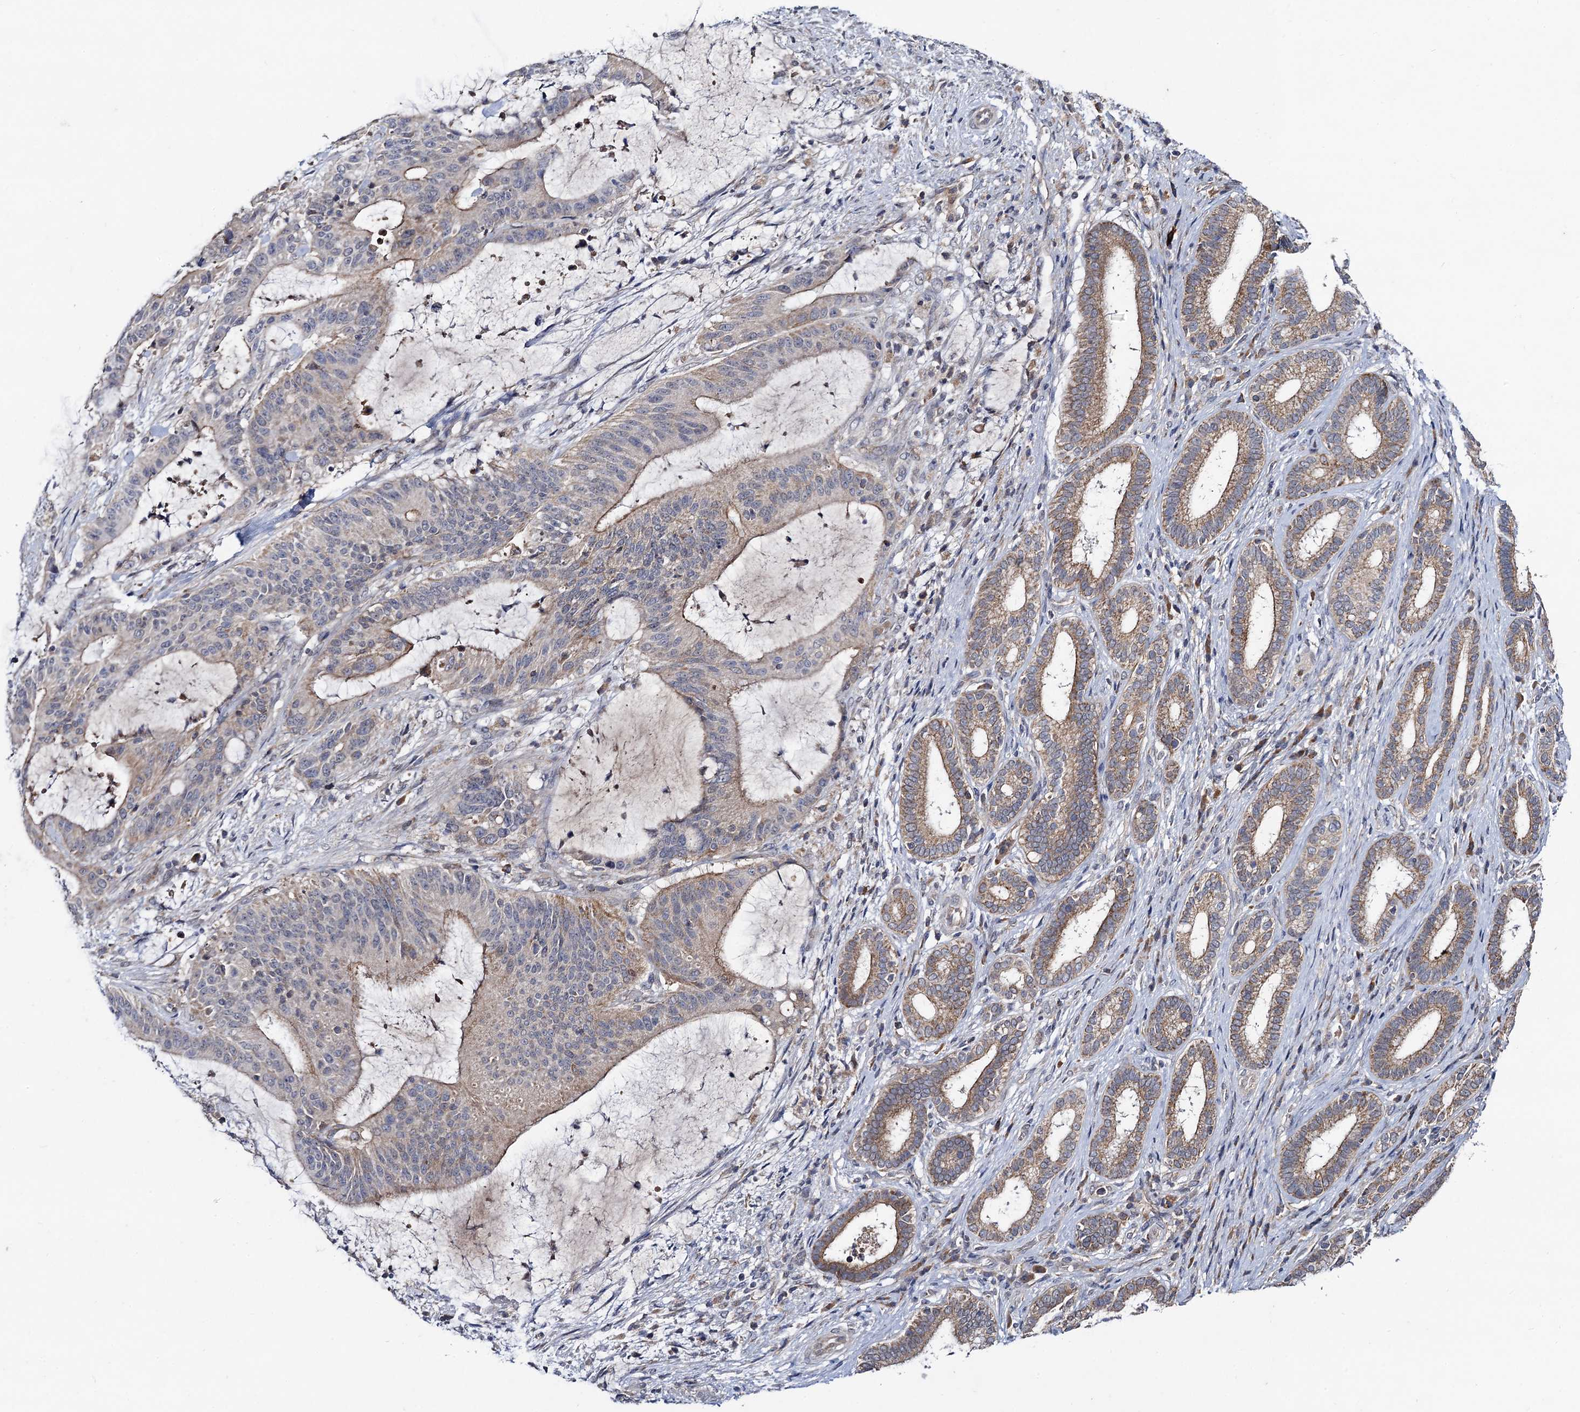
{"staining": {"intensity": "weak", "quantity": "<25%", "location": "cytoplasmic/membranous"}, "tissue": "liver cancer", "cell_type": "Tumor cells", "image_type": "cancer", "snomed": [{"axis": "morphology", "description": "Normal tissue, NOS"}, {"axis": "morphology", "description": "Cholangiocarcinoma"}, {"axis": "topography", "description": "Liver"}, {"axis": "topography", "description": "Peripheral nerve tissue"}], "caption": "The immunohistochemistry (IHC) histopathology image has no significant staining in tumor cells of liver cancer (cholangiocarcinoma) tissue.", "gene": "VPS37D", "patient": {"sex": "female", "age": 73}}